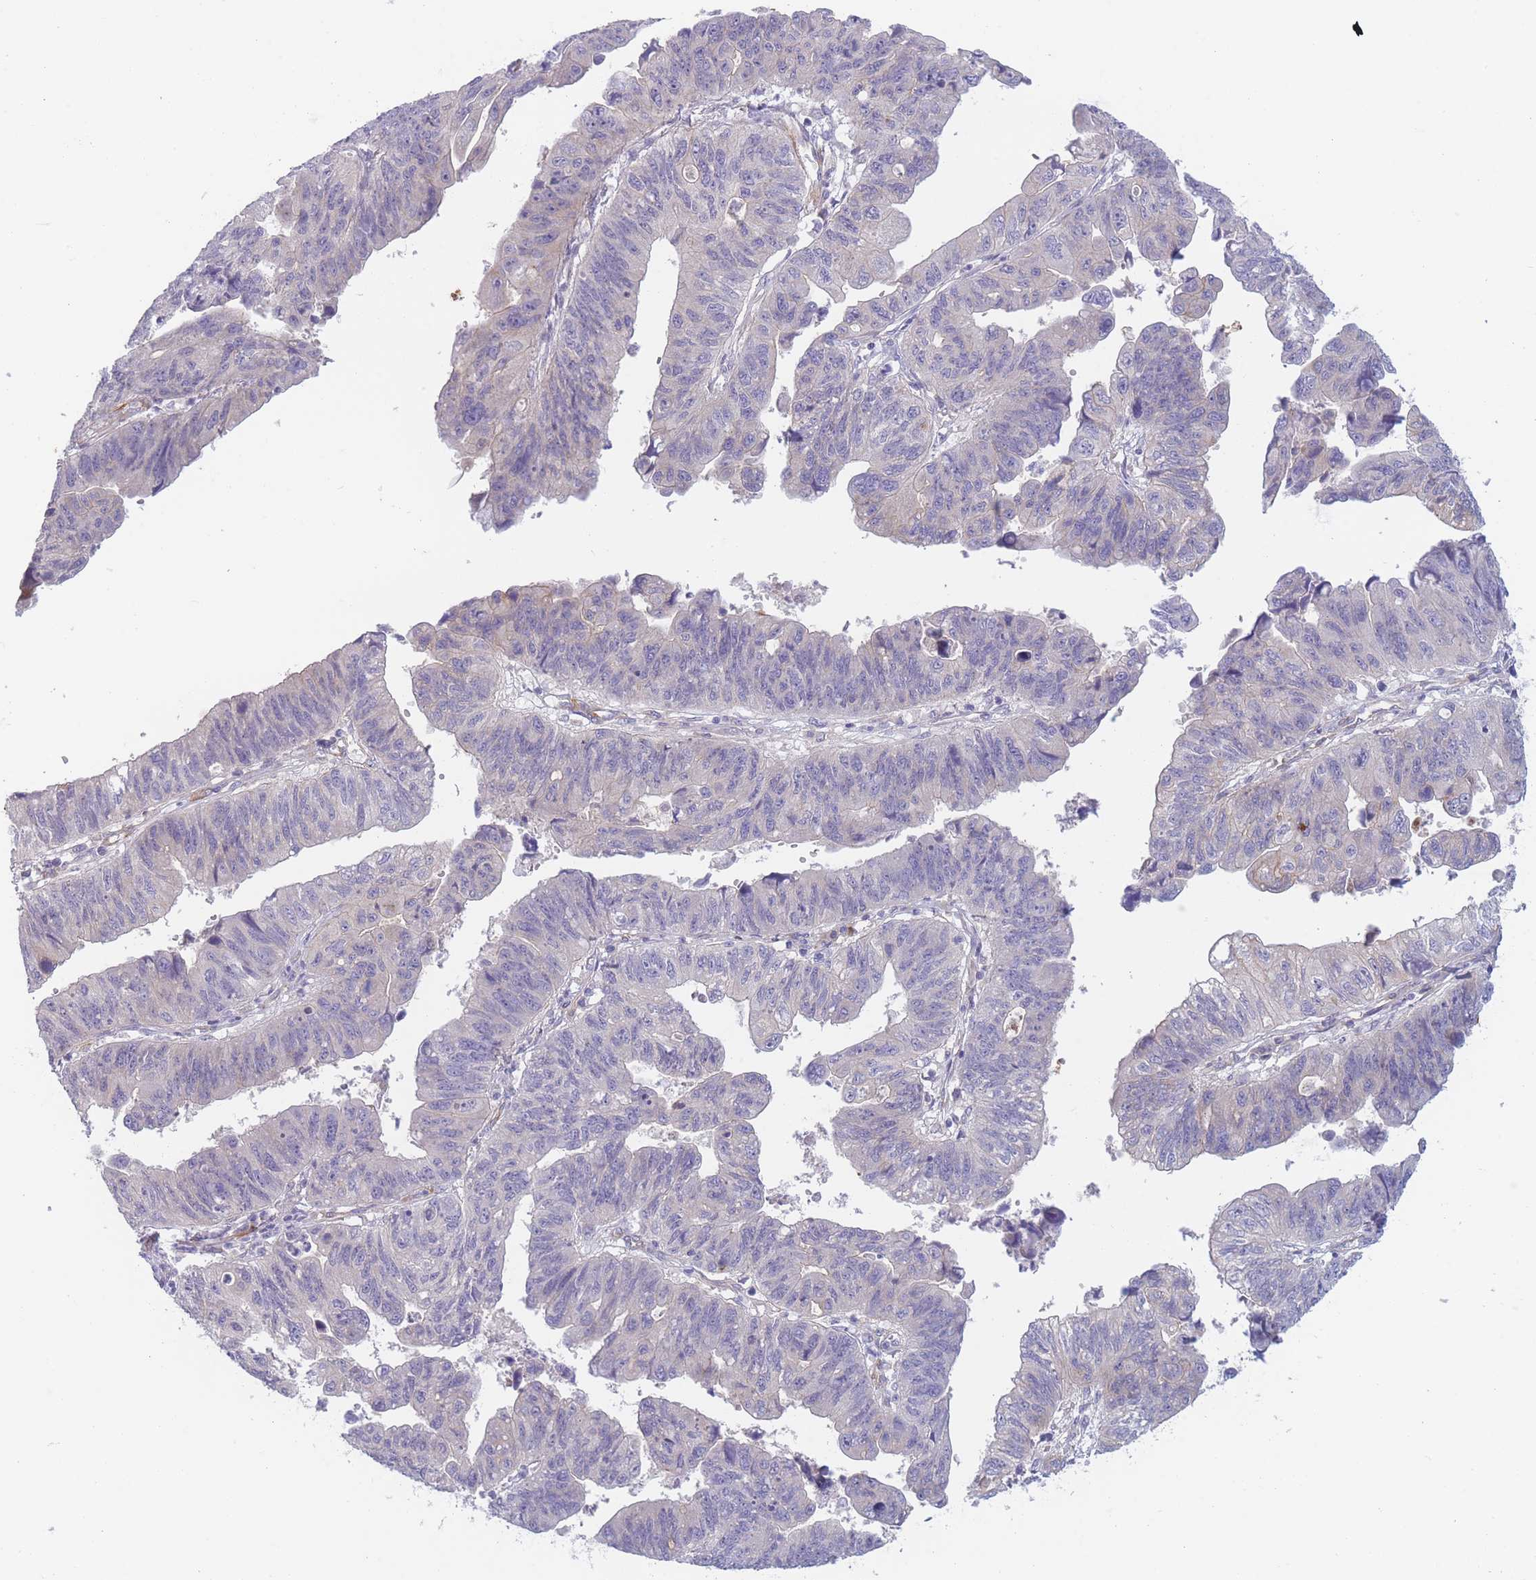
{"staining": {"intensity": "negative", "quantity": "none", "location": "none"}, "tissue": "stomach cancer", "cell_type": "Tumor cells", "image_type": "cancer", "snomed": [{"axis": "morphology", "description": "Adenocarcinoma, NOS"}, {"axis": "topography", "description": "Stomach"}], "caption": "The micrograph reveals no staining of tumor cells in adenocarcinoma (stomach).", "gene": "WDR93", "patient": {"sex": "male", "age": 59}}